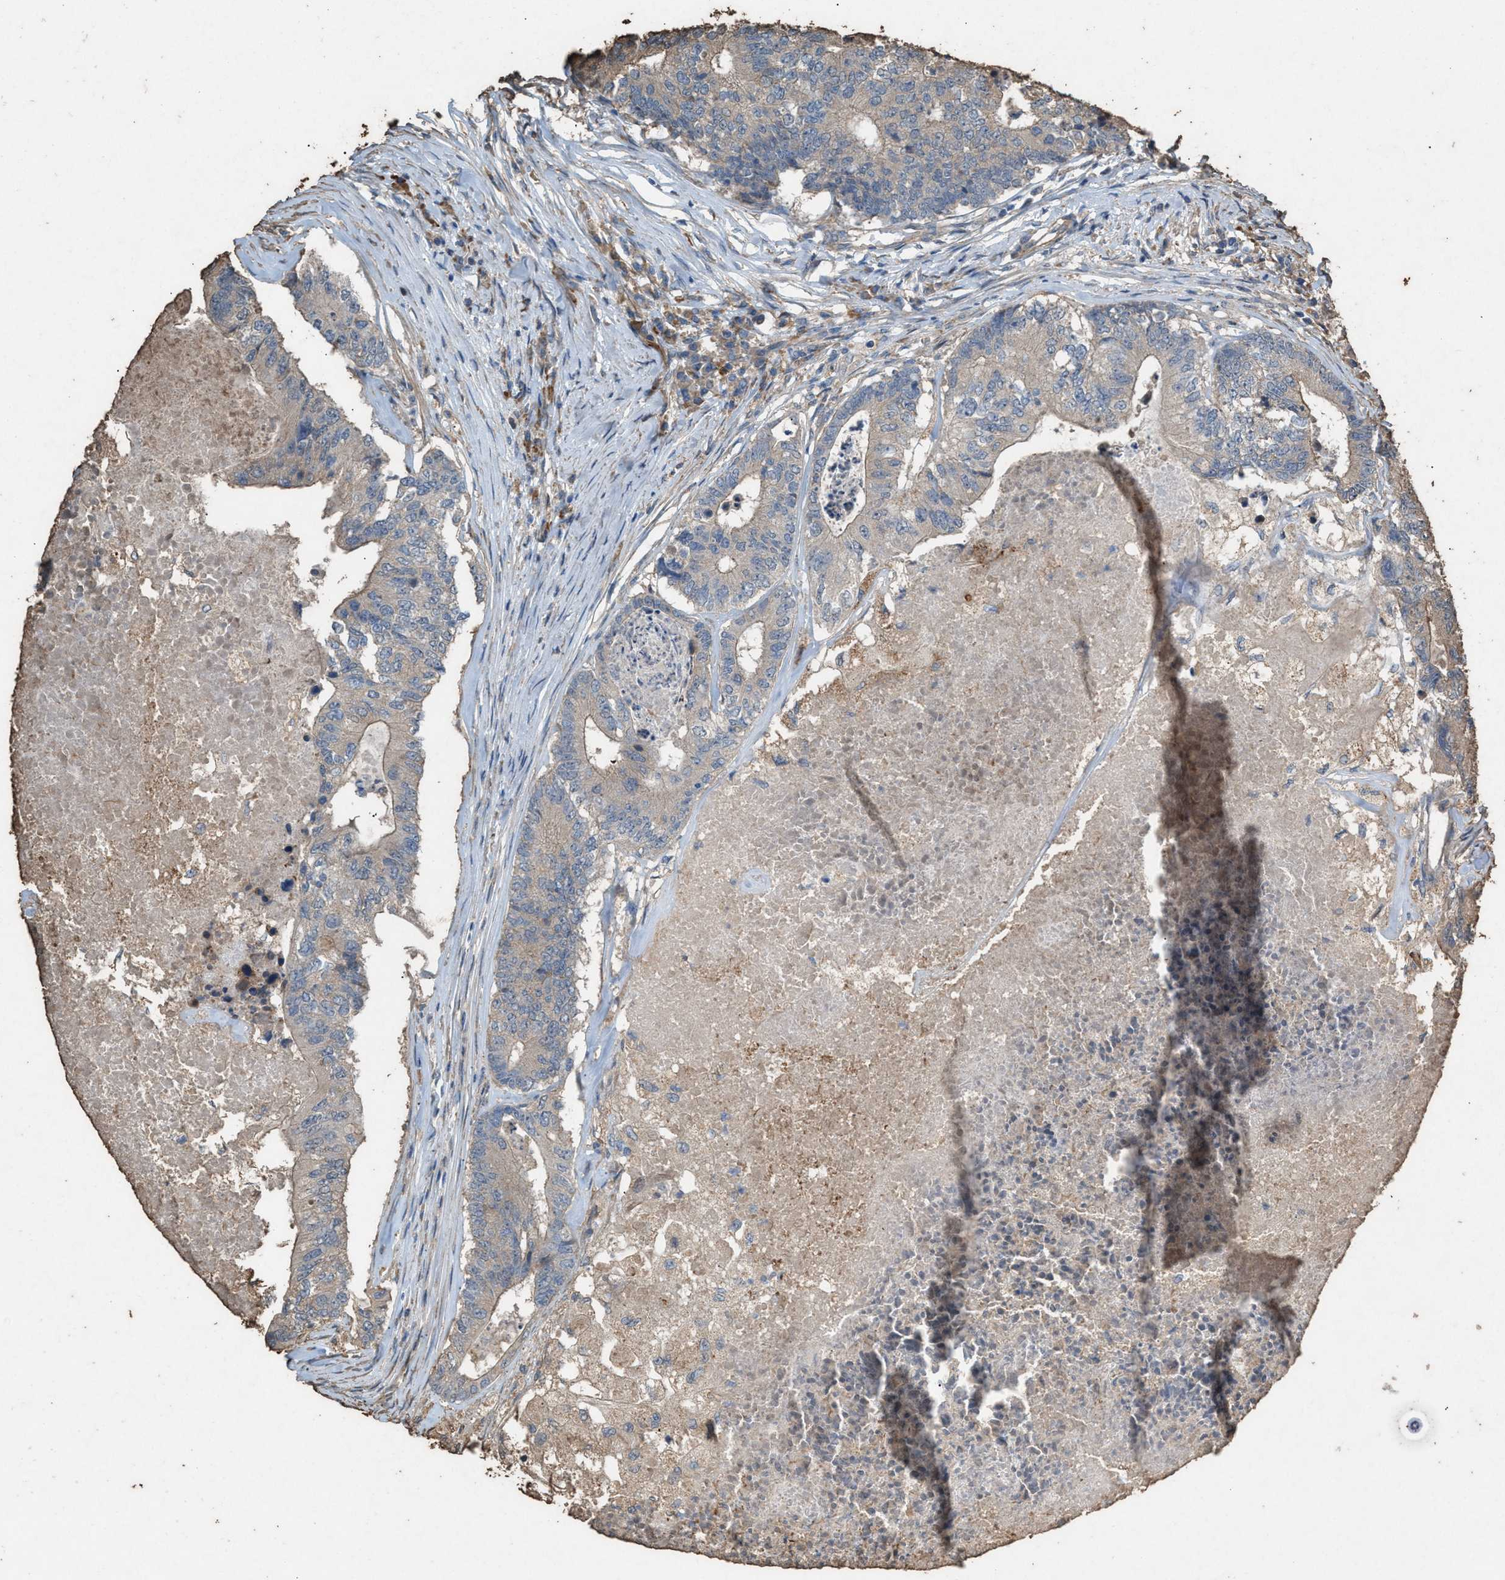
{"staining": {"intensity": "weak", "quantity": "25%-75%", "location": "cytoplasmic/membranous"}, "tissue": "colorectal cancer", "cell_type": "Tumor cells", "image_type": "cancer", "snomed": [{"axis": "morphology", "description": "Adenocarcinoma, NOS"}, {"axis": "topography", "description": "Colon"}], "caption": "Human adenocarcinoma (colorectal) stained for a protein (brown) demonstrates weak cytoplasmic/membranous positive expression in about 25%-75% of tumor cells.", "gene": "DCAF7", "patient": {"sex": "female", "age": 67}}